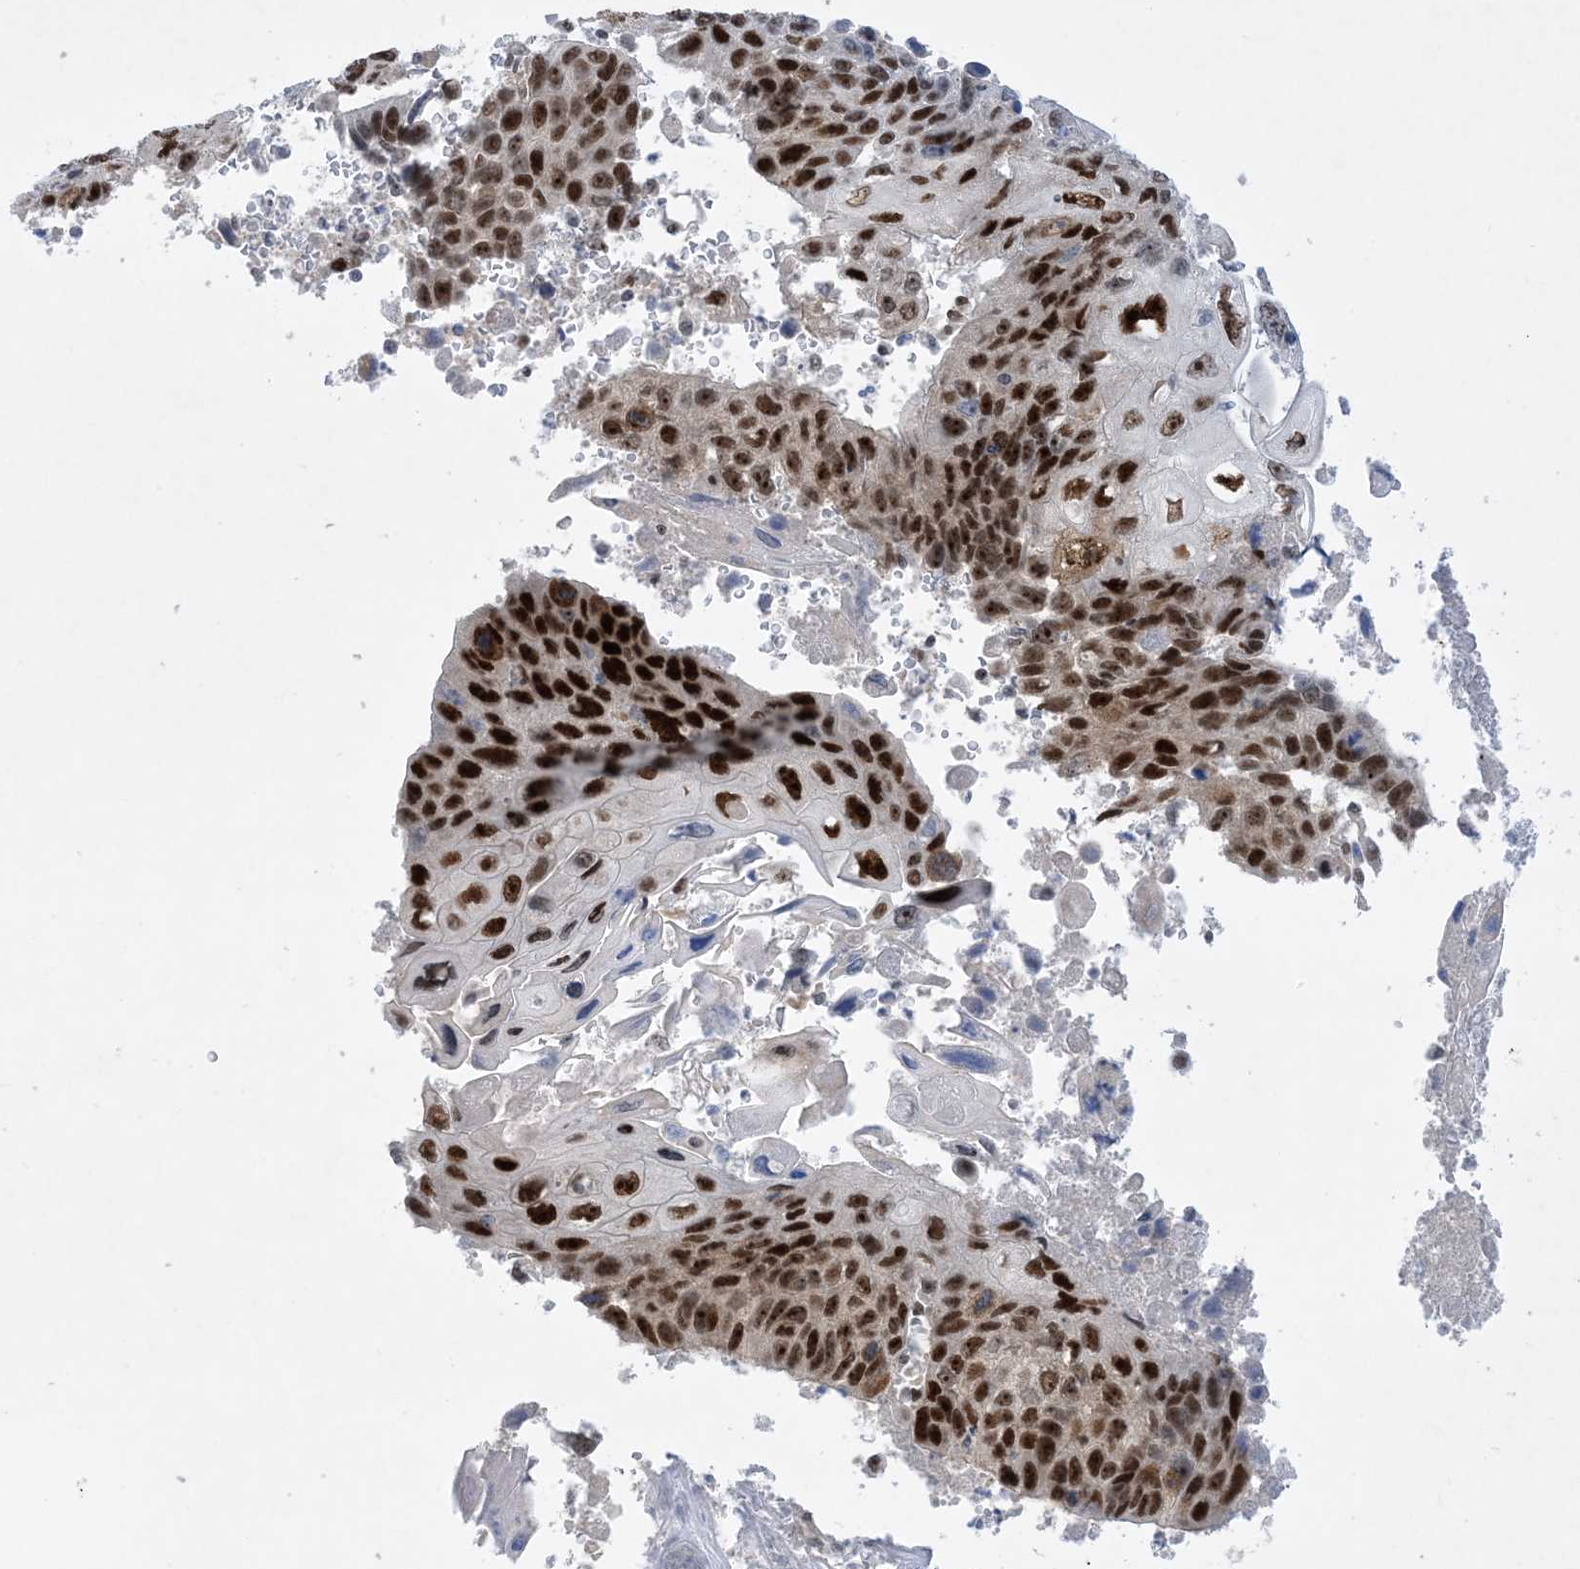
{"staining": {"intensity": "strong", "quantity": ">75%", "location": "nuclear"}, "tissue": "lung cancer", "cell_type": "Tumor cells", "image_type": "cancer", "snomed": [{"axis": "morphology", "description": "Squamous cell carcinoma, NOS"}, {"axis": "topography", "description": "Lung"}], "caption": "Approximately >75% of tumor cells in lung cancer exhibit strong nuclear protein positivity as visualized by brown immunohistochemical staining.", "gene": "TSPYL1", "patient": {"sex": "male", "age": 61}}